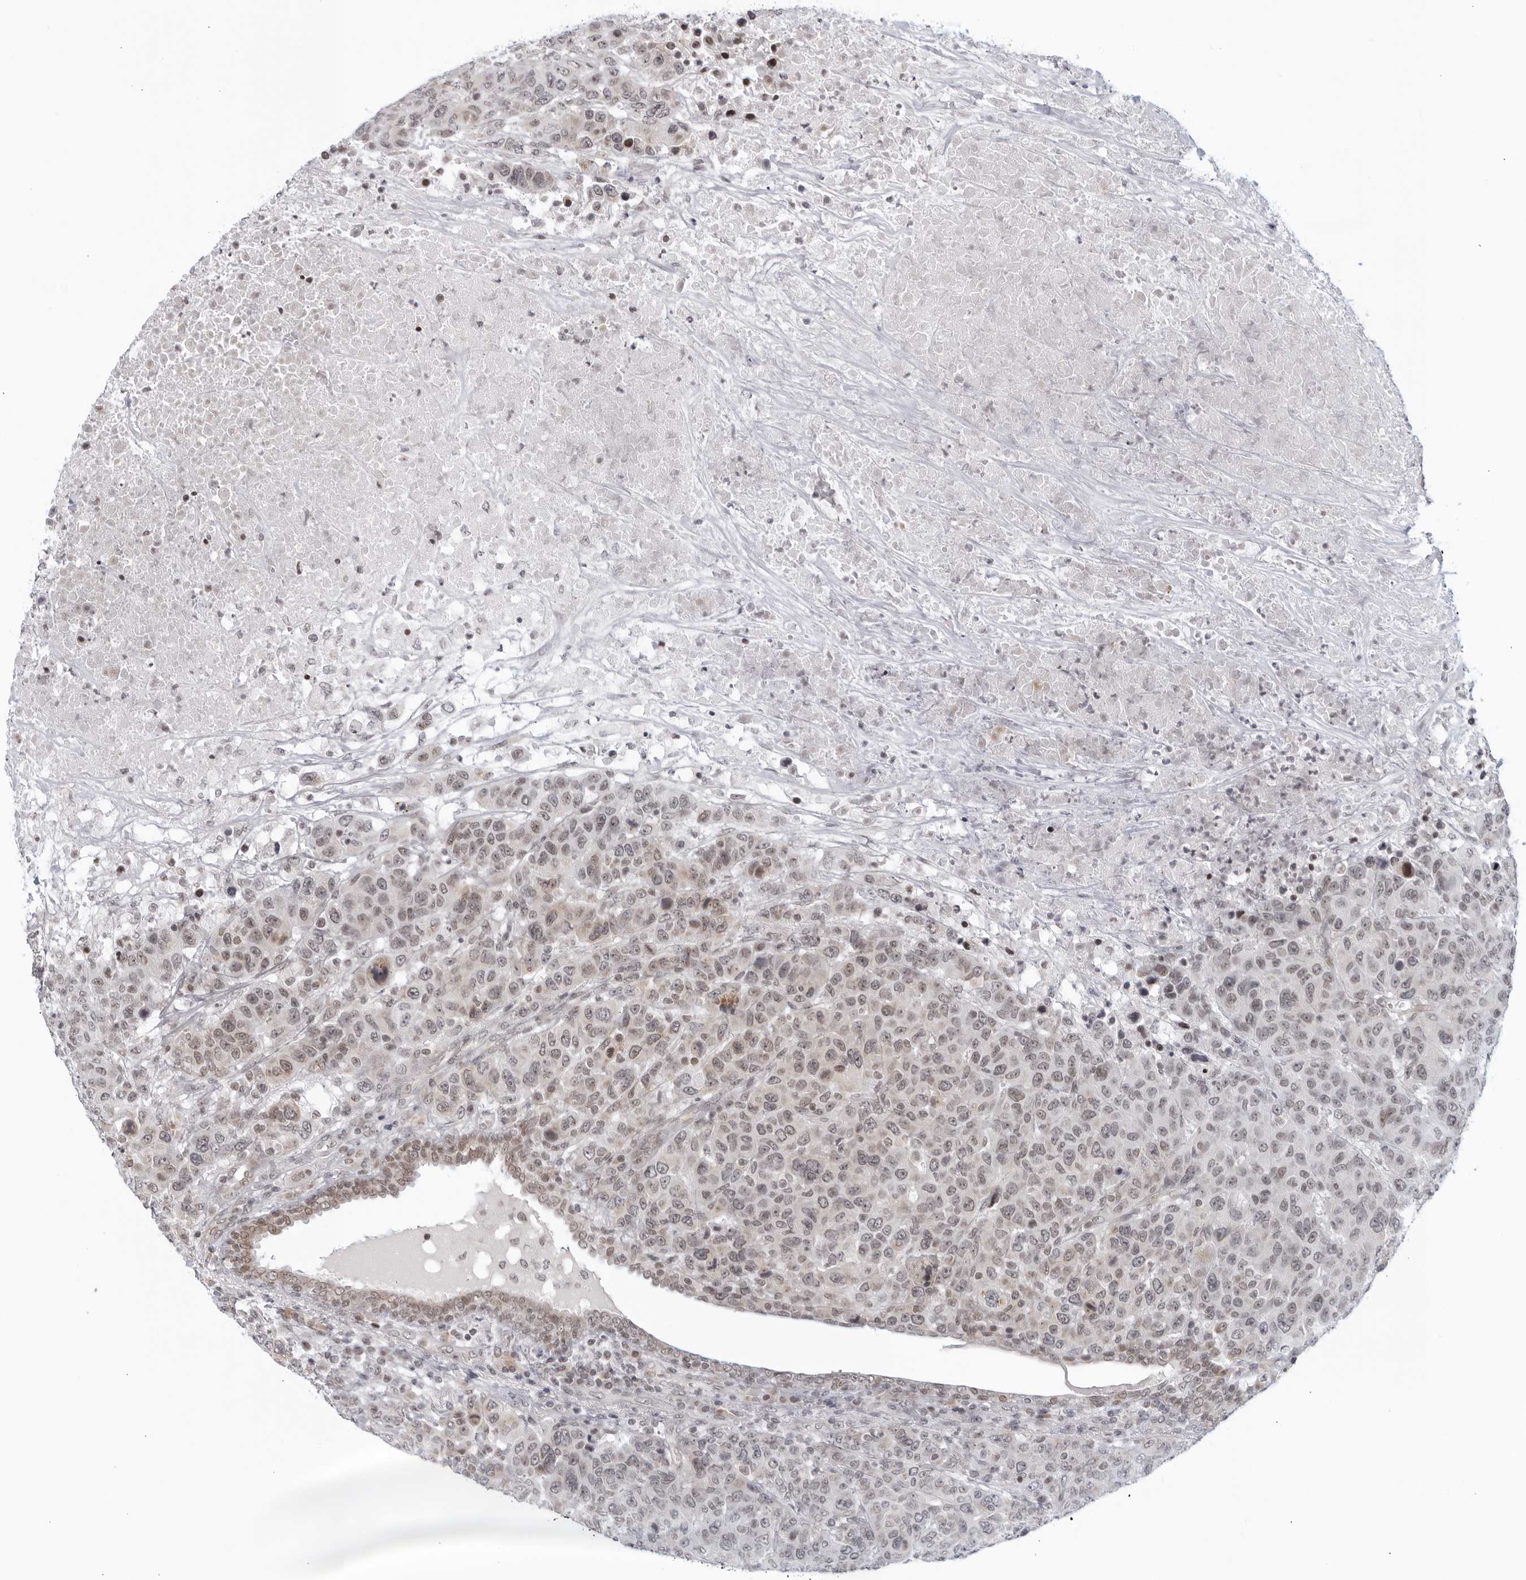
{"staining": {"intensity": "negative", "quantity": "none", "location": "none"}, "tissue": "breast cancer", "cell_type": "Tumor cells", "image_type": "cancer", "snomed": [{"axis": "morphology", "description": "Duct carcinoma"}, {"axis": "topography", "description": "Breast"}], "caption": "An image of human breast intraductal carcinoma is negative for staining in tumor cells.", "gene": "RAB11FIP3", "patient": {"sex": "female", "age": 37}}